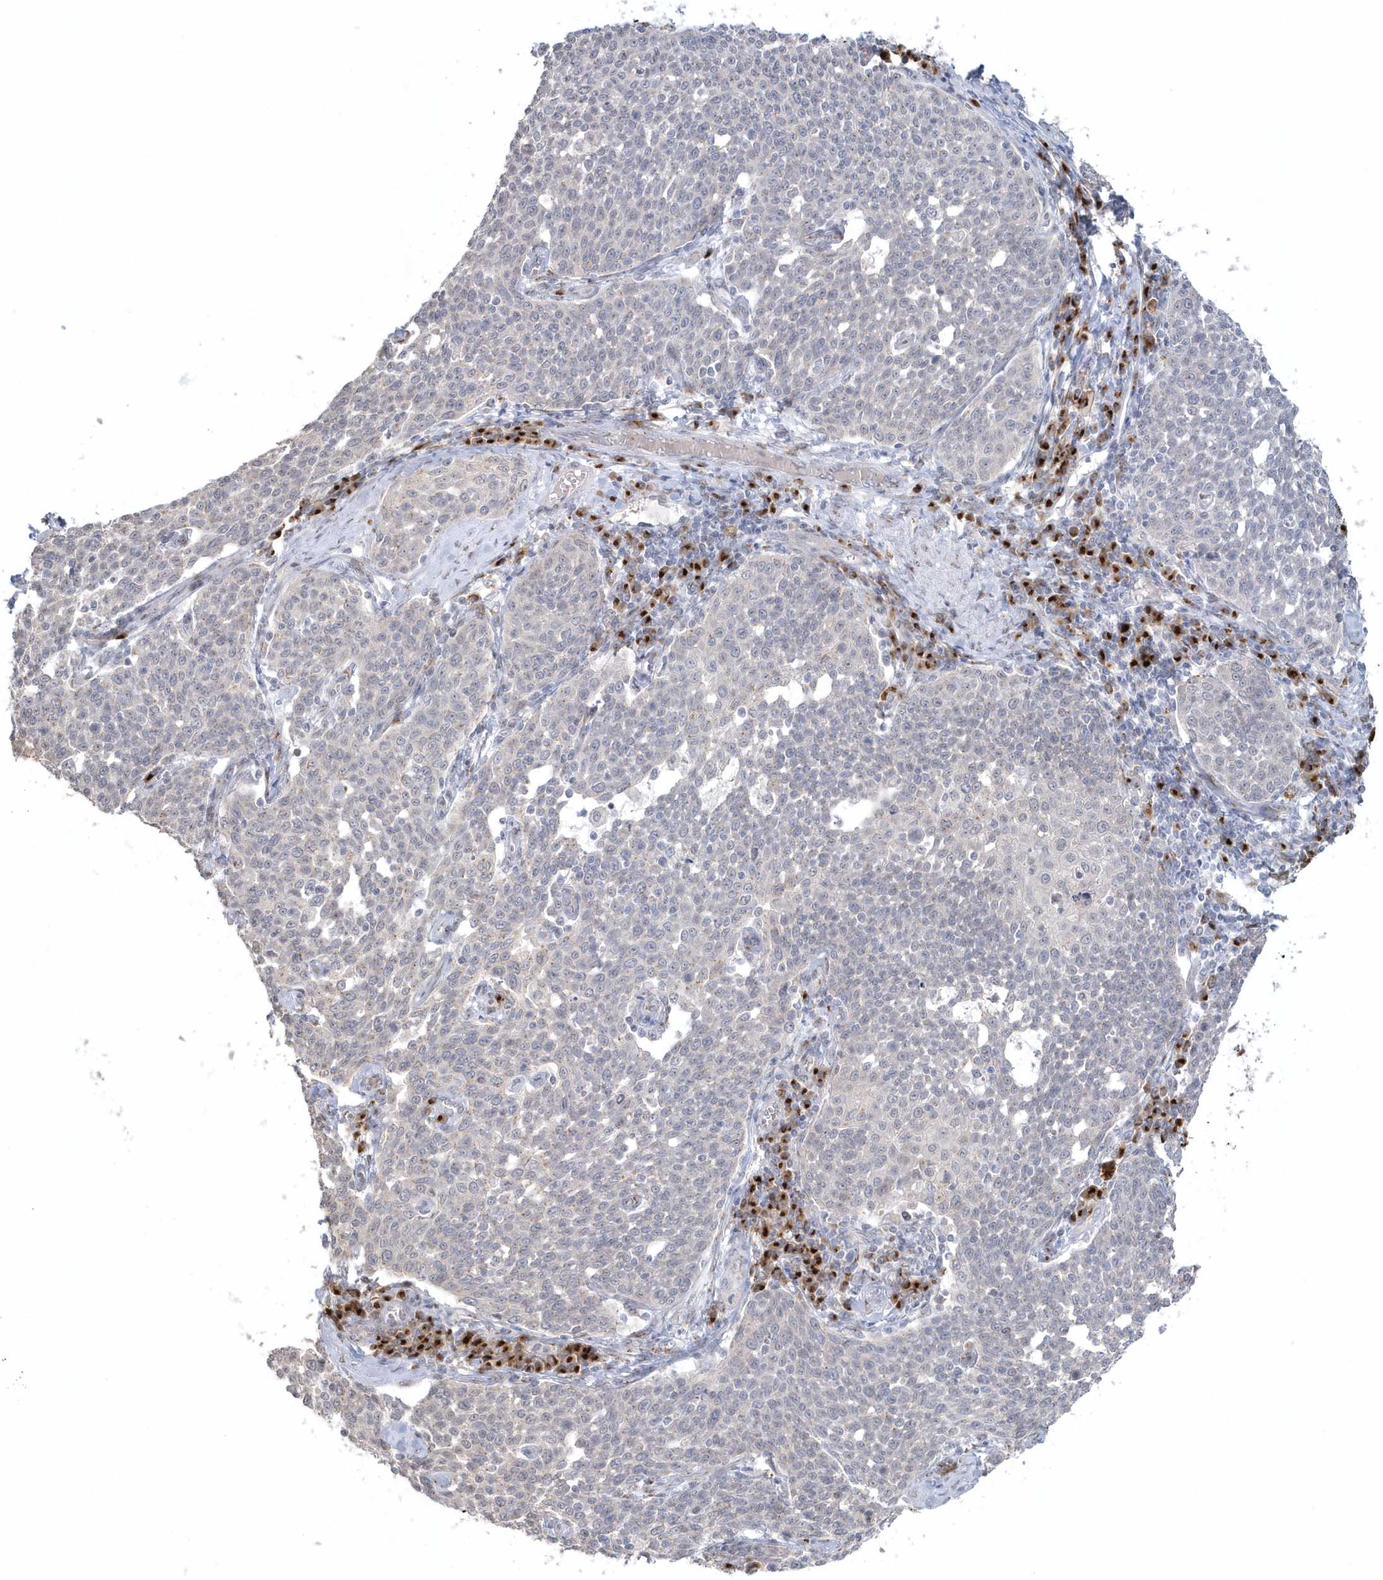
{"staining": {"intensity": "negative", "quantity": "none", "location": "none"}, "tissue": "cervical cancer", "cell_type": "Tumor cells", "image_type": "cancer", "snomed": [{"axis": "morphology", "description": "Squamous cell carcinoma, NOS"}, {"axis": "topography", "description": "Cervix"}], "caption": "Cervical squamous cell carcinoma stained for a protein using immunohistochemistry displays no positivity tumor cells.", "gene": "DHFR", "patient": {"sex": "female", "age": 34}}